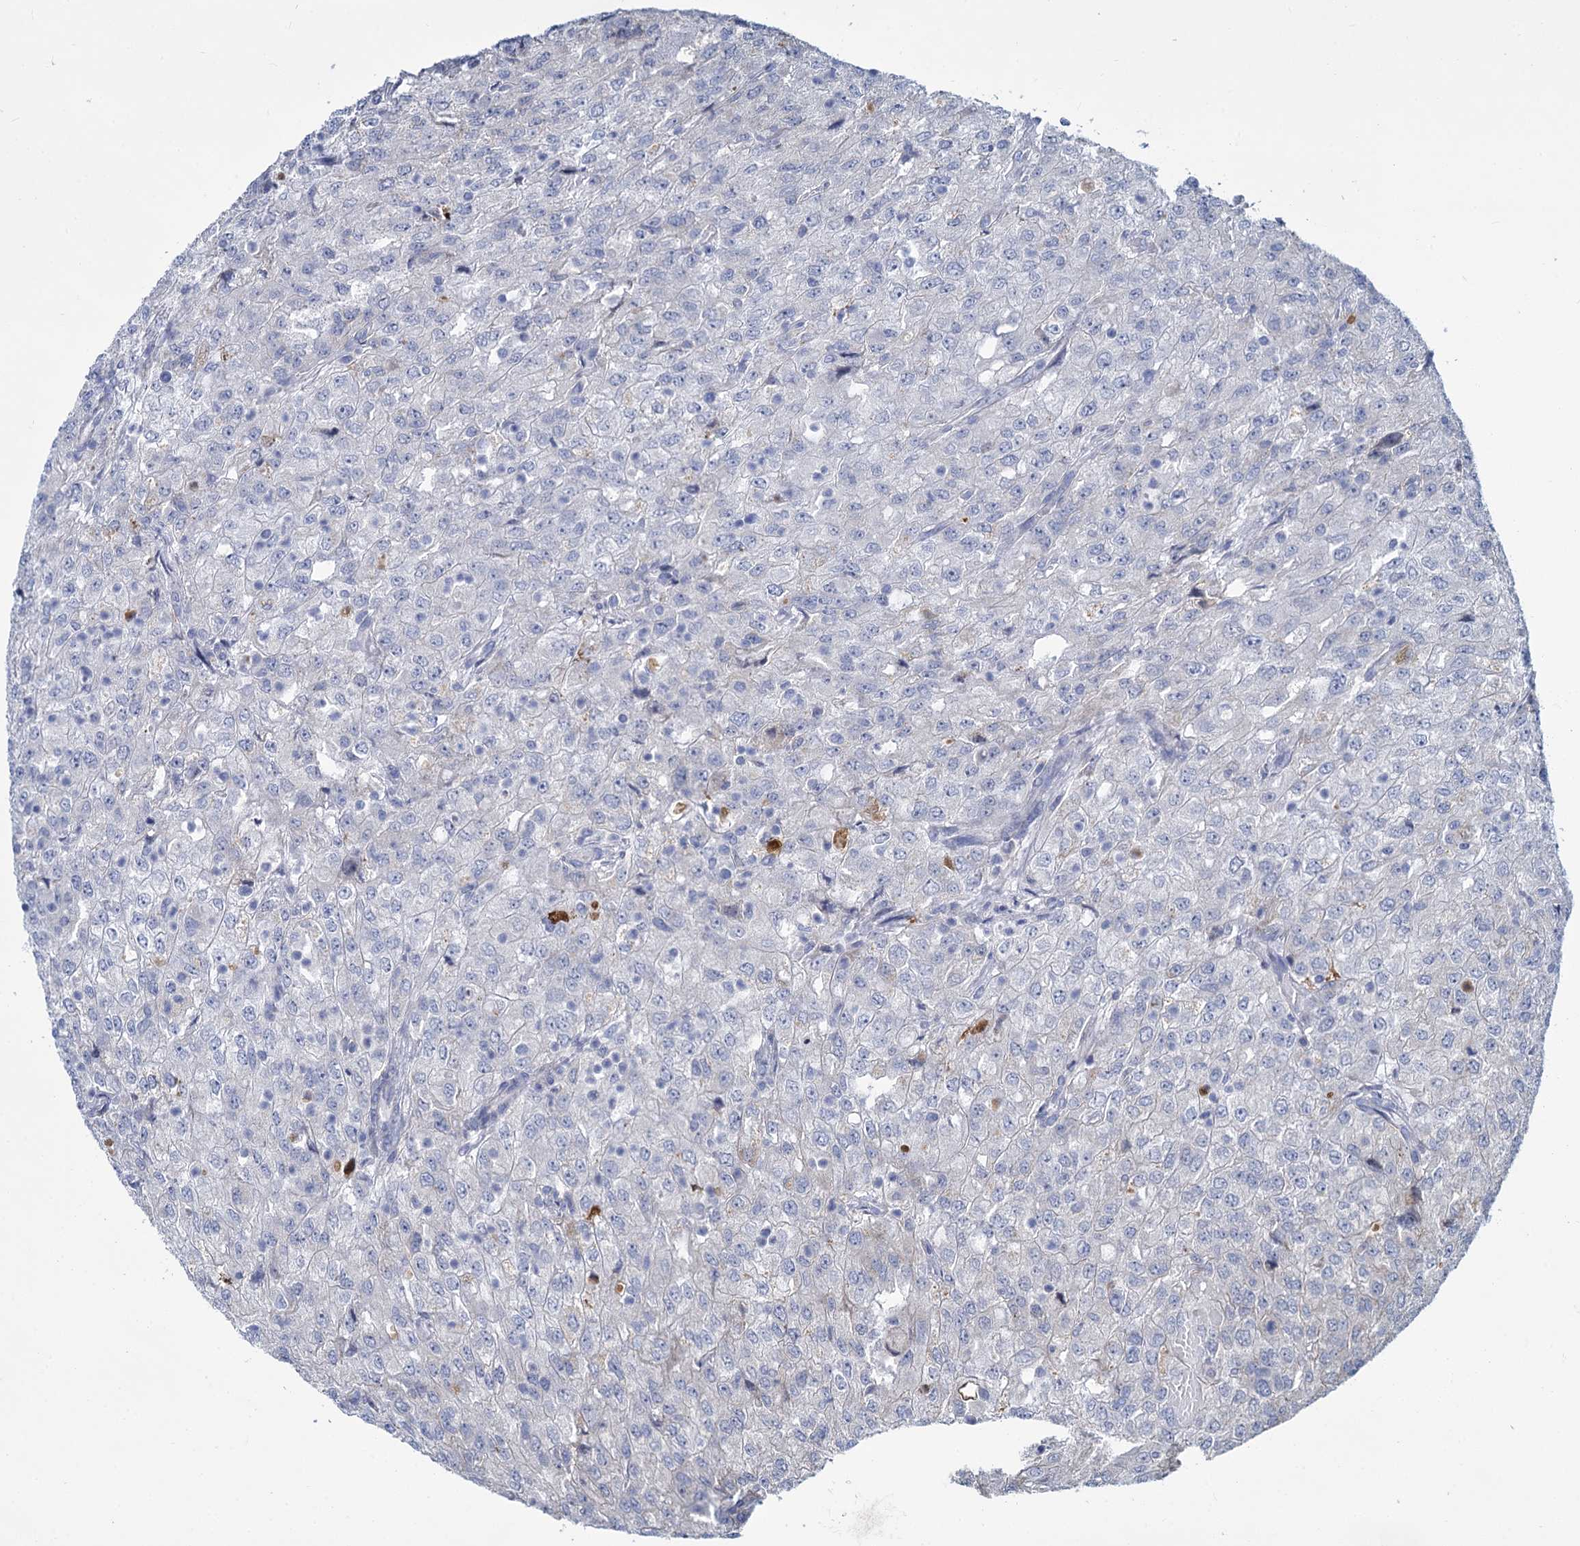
{"staining": {"intensity": "negative", "quantity": "none", "location": "none"}, "tissue": "renal cancer", "cell_type": "Tumor cells", "image_type": "cancer", "snomed": [{"axis": "morphology", "description": "Adenocarcinoma, NOS"}, {"axis": "topography", "description": "Kidney"}], "caption": "An immunohistochemistry histopathology image of renal cancer (adenocarcinoma) is shown. There is no staining in tumor cells of renal cancer (adenocarcinoma). The staining is performed using DAB (3,3'-diaminobenzidine) brown chromogen with nuclei counter-stained in using hematoxylin.", "gene": "TRIM77", "patient": {"sex": "female", "age": 54}}